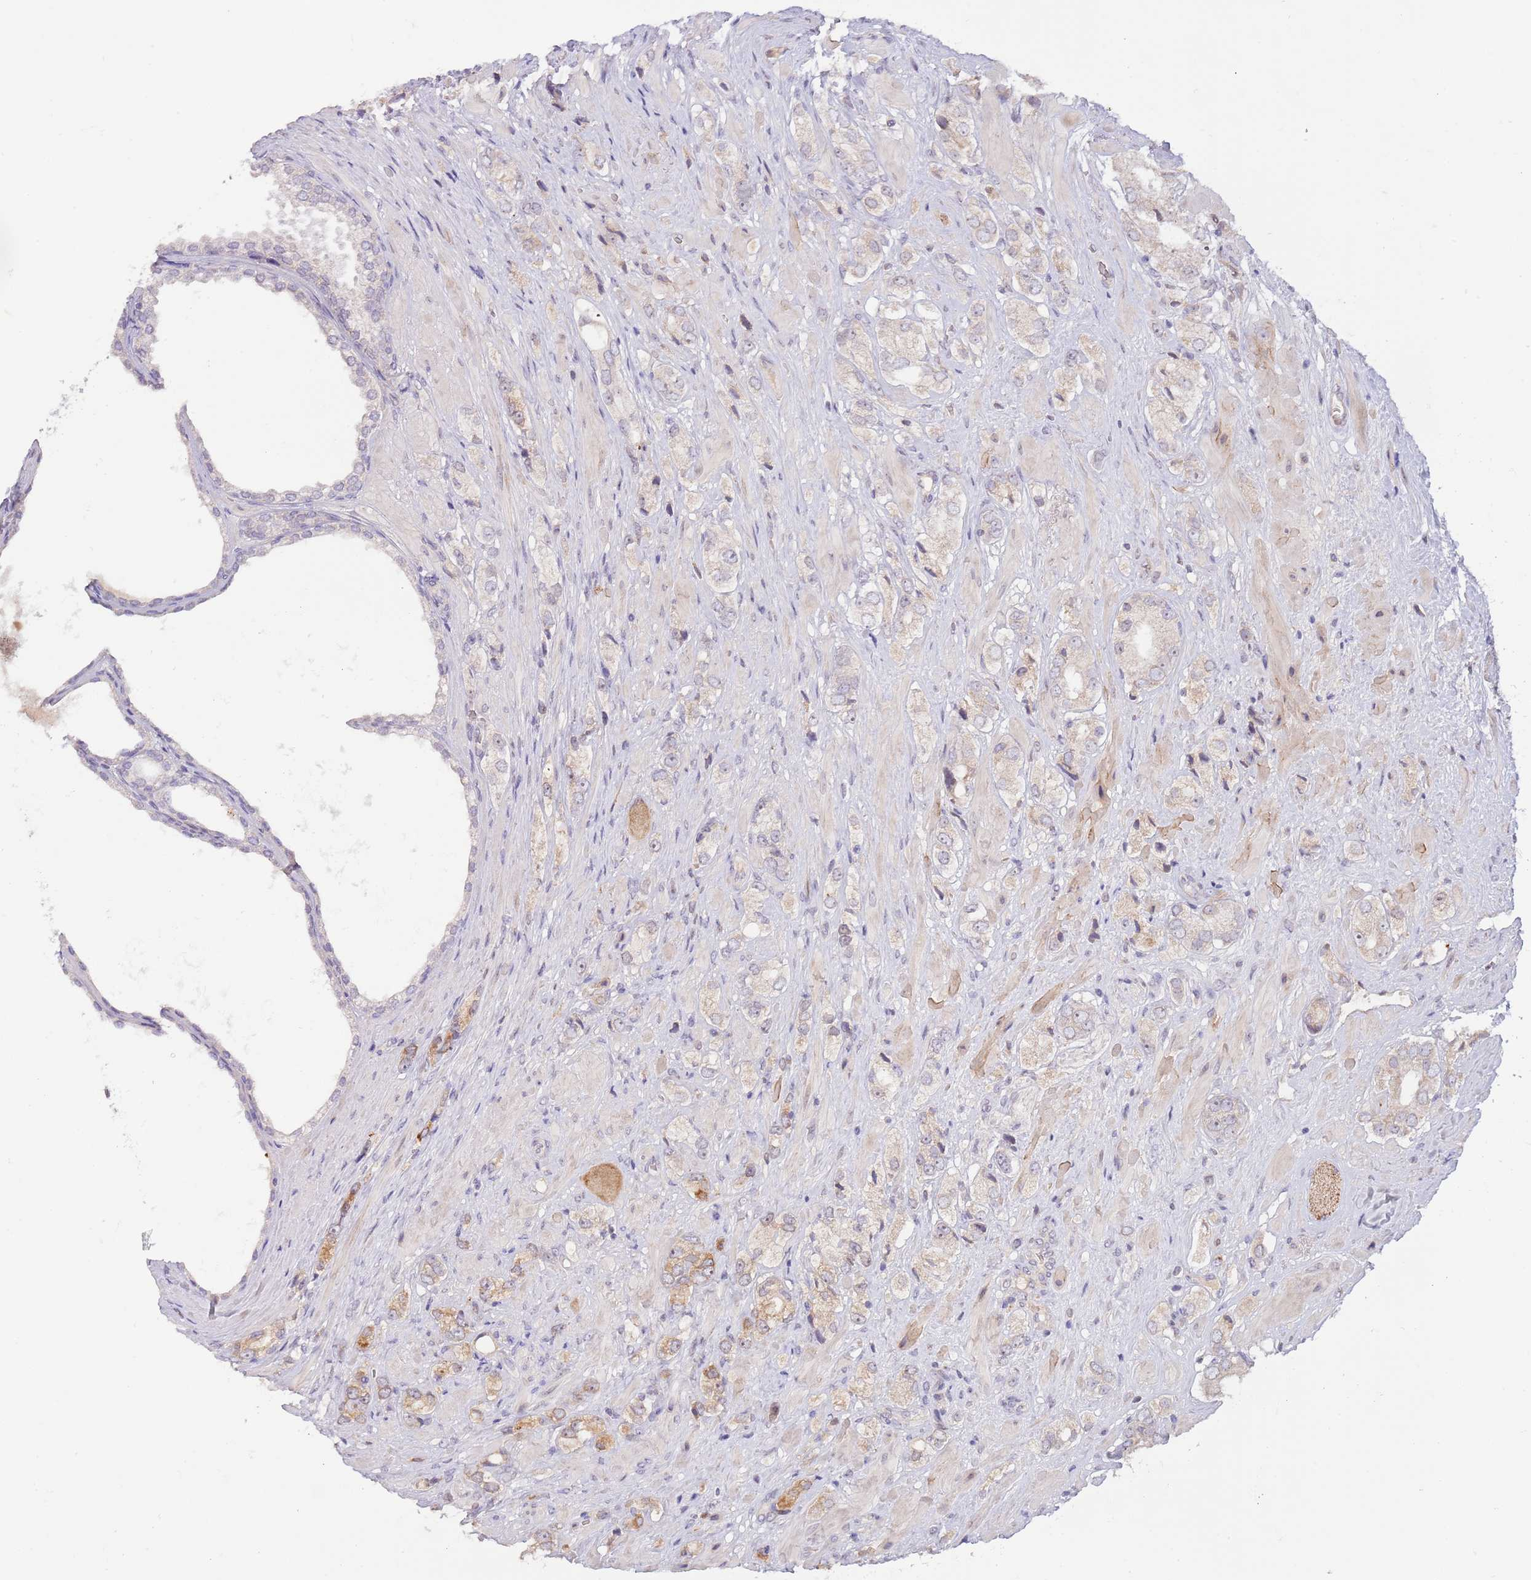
{"staining": {"intensity": "negative", "quantity": "none", "location": "none"}, "tissue": "prostate cancer", "cell_type": "Tumor cells", "image_type": "cancer", "snomed": [{"axis": "morphology", "description": "Adenocarcinoma, High grade"}, {"axis": "topography", "description": "Prostate and seminal vesicle, NOS"}], "caption": "Tumor cells are negative for protein expression in human prostate cancer.", "gene": "AP1S2", "patient": {"sex": "male", "age": 64}}